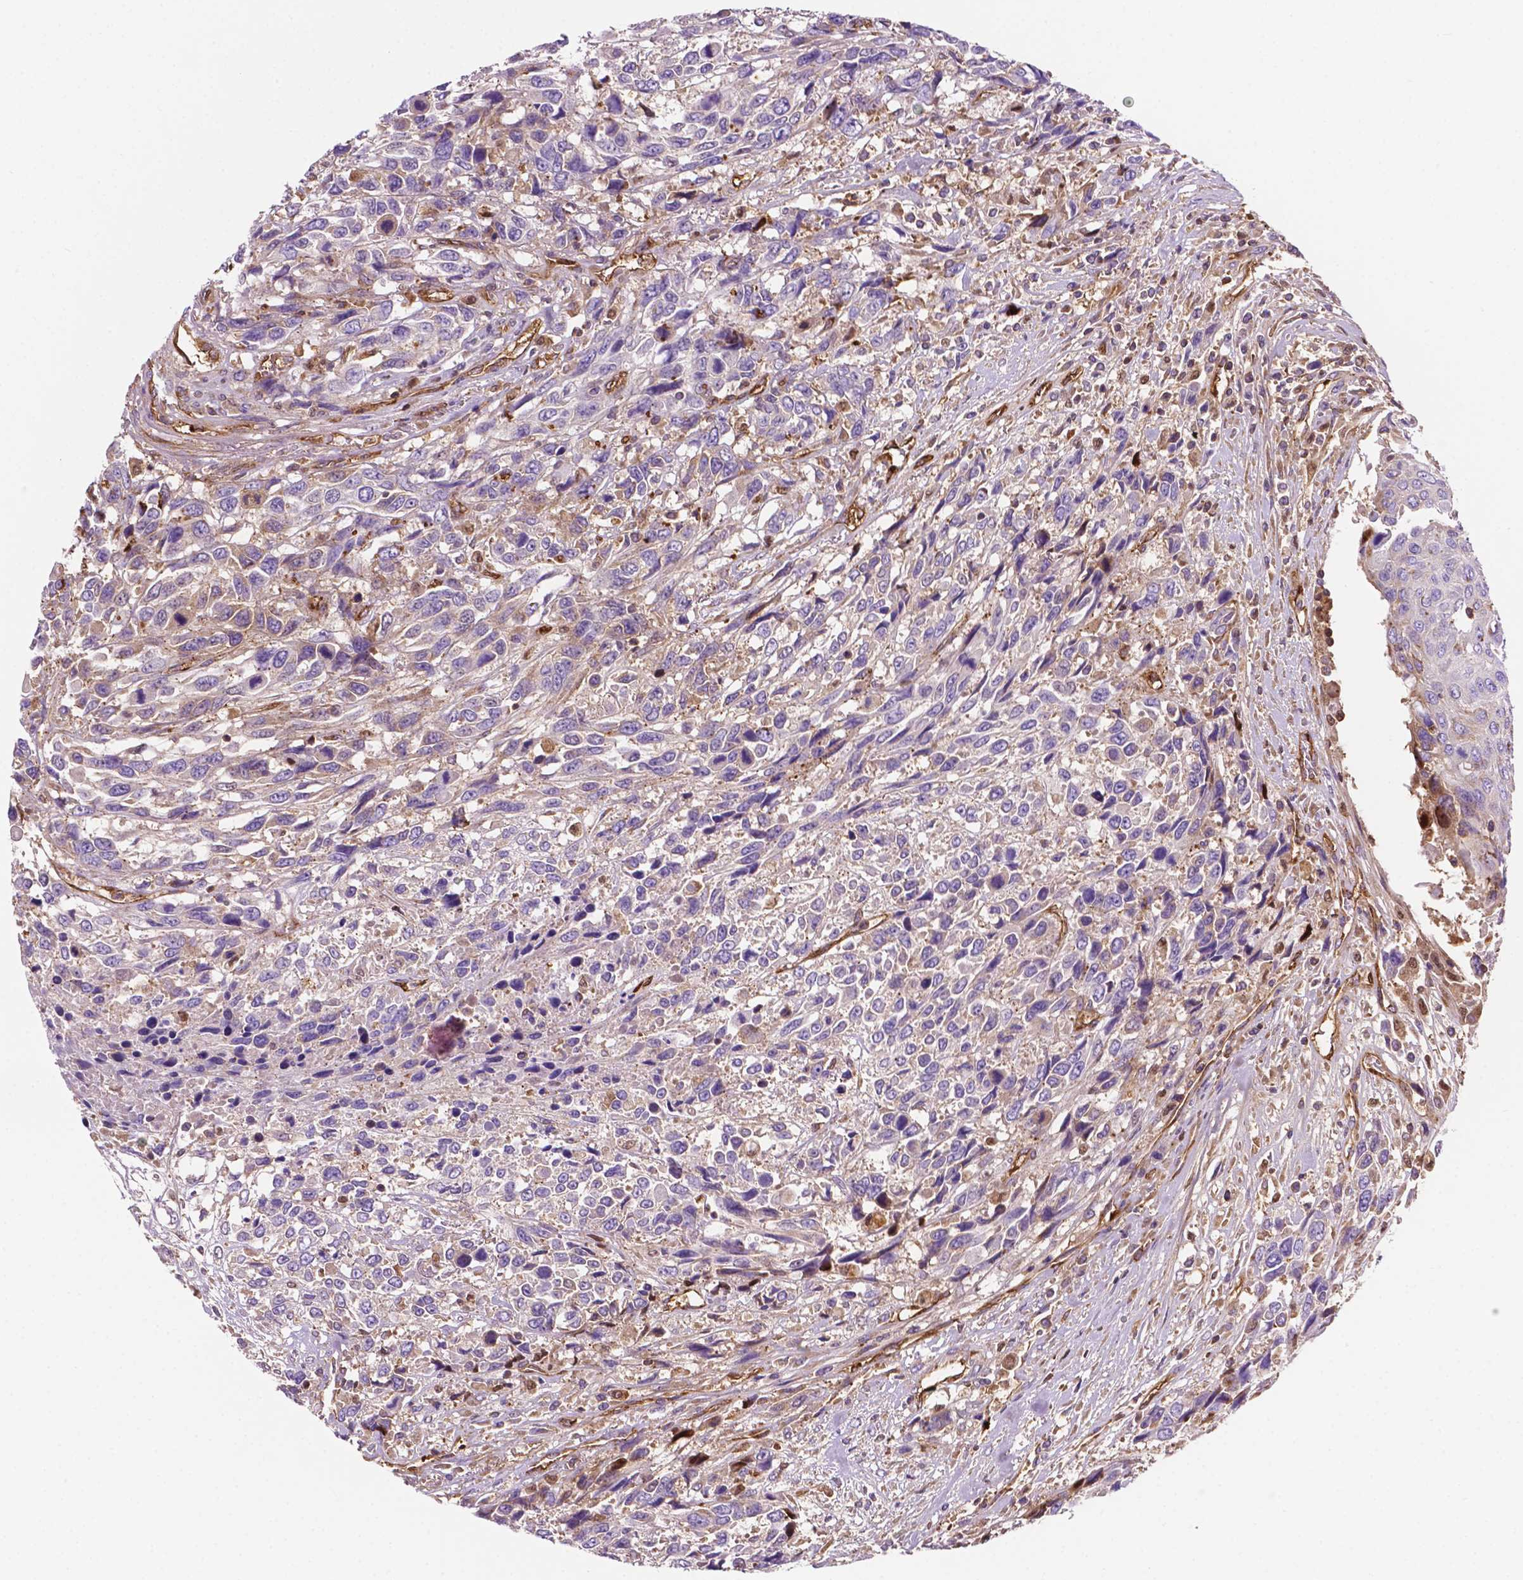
{"staining": {"intensity": "negative", "quantity": "none", "location": "none"}, "tissue": "urothelial cancer", "cell_type": "Tumor cells", "image_type": "cancer", "snomed": [{"axis": "morphology", "description": "Urothelial carcinoma, High grade"}, {"axis": "topography", "description": "Urinary bladder"}], "caption": "High-grade urothelial carcinoma stained for a protein using IHC demonstrates no expression tumor cells.", "gene": "DCN", "patient": {"sex": "female", "age": 70}}